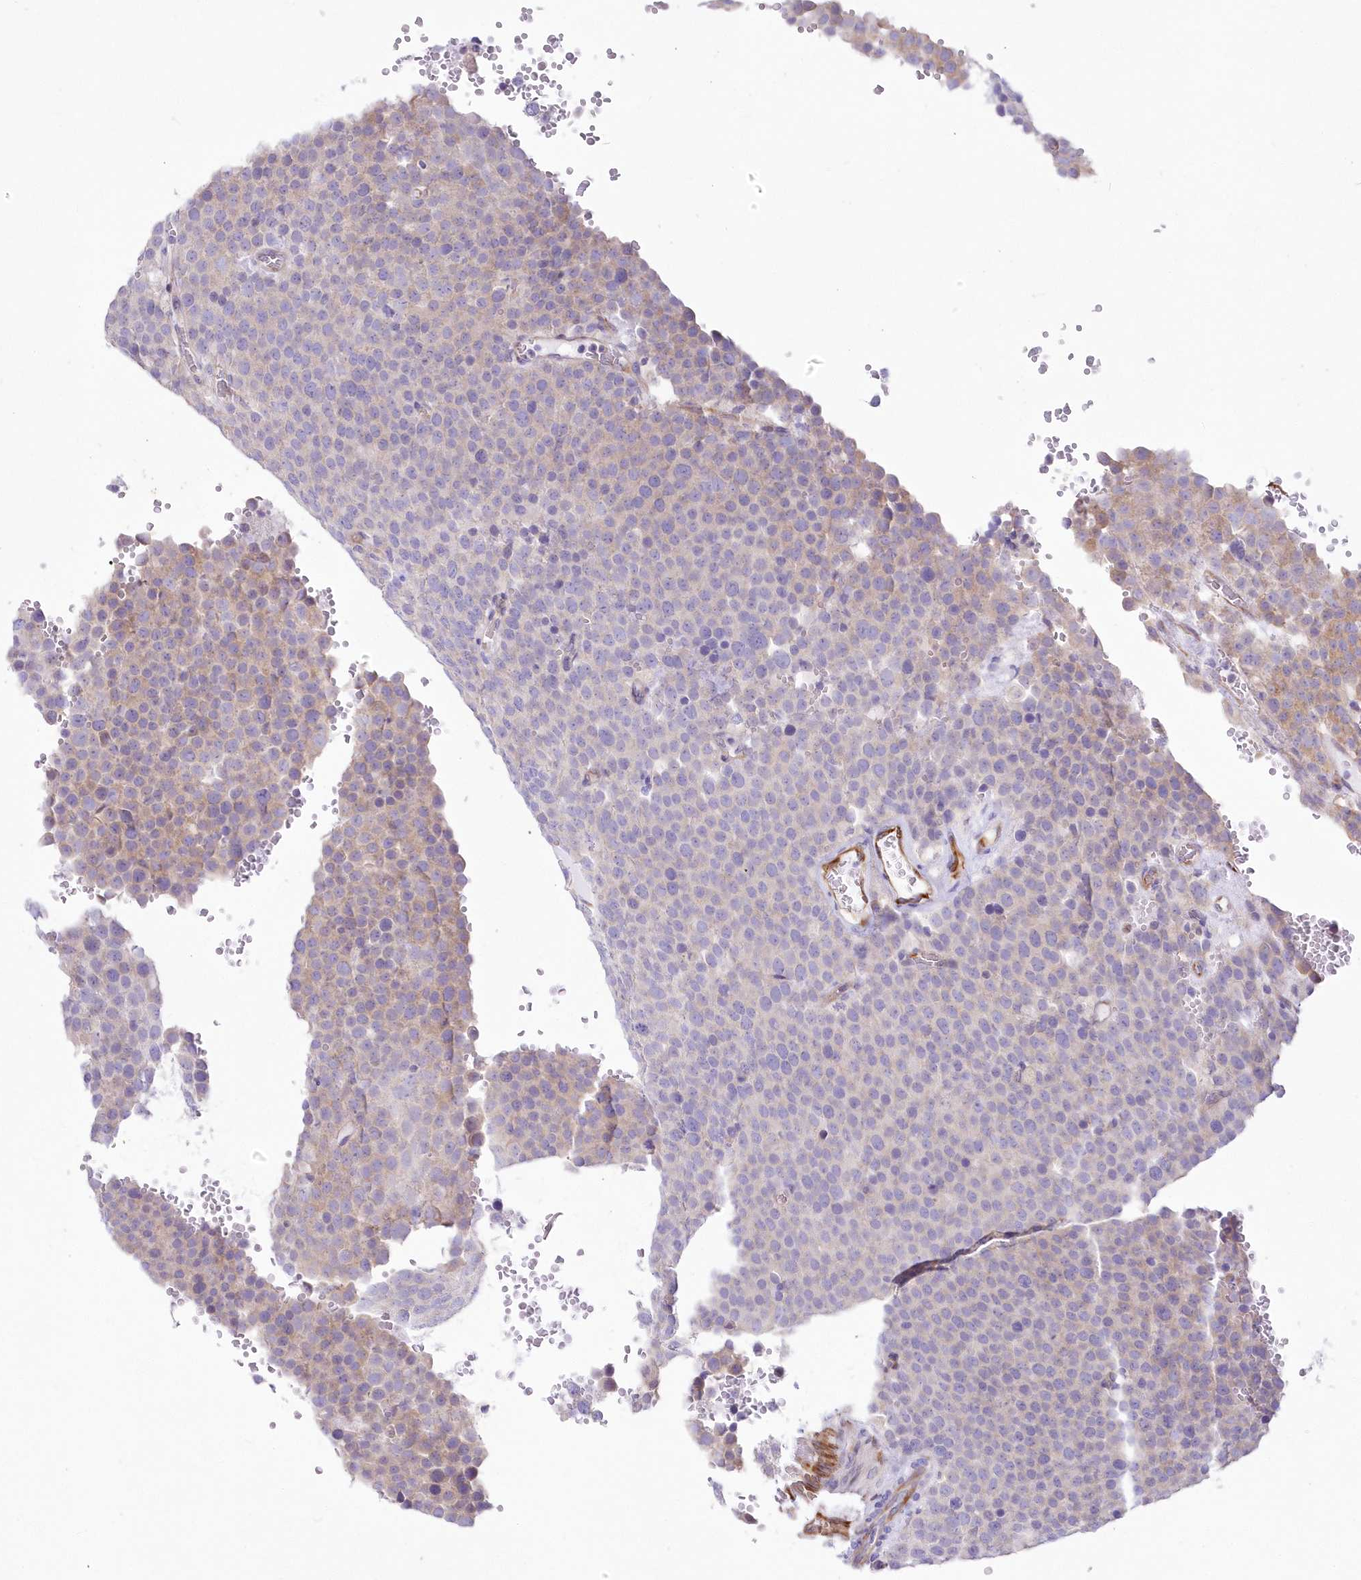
{"staining": {"intensity": "negative", "quantity": "none", "location": "none"}, "tissue": "testis cancer", "cell_type": "Tumor cells", "image_type": "cancer", "snomed": [{"axis": "morphology", "description": "Seminoma, NOS"}, {"axis": "topography", "description": "Testis"}], "caption": "An immunohistochemistry (IHC) photomicrograph of testis cancer is shown. There is no staining in tumor cells of testis cancer.", "gene": "YTHDC2", "patient": {"sex": "male", "age": 71}}